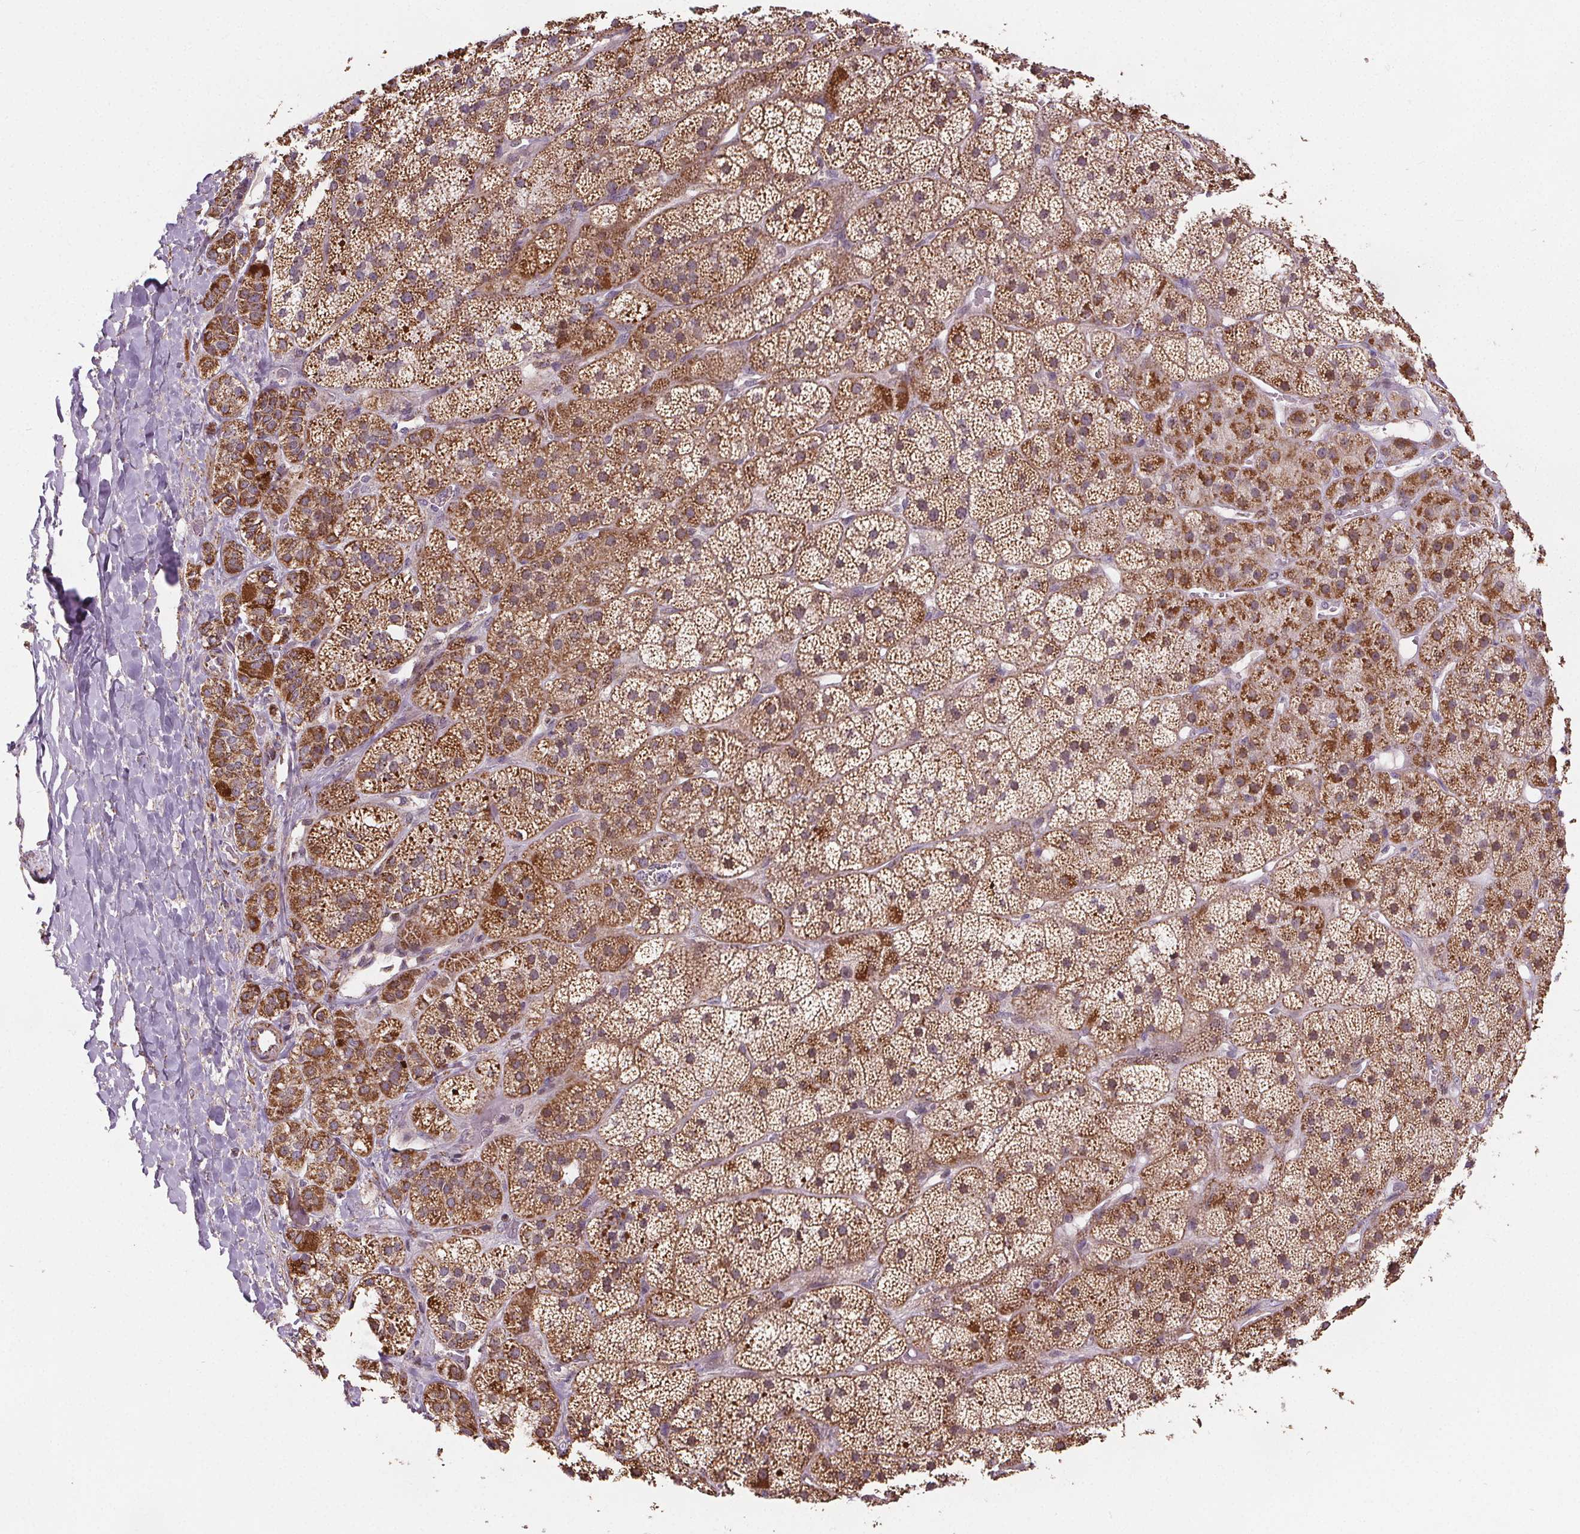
{"staining": {"intensity": "strong", "quantity": ">75%", "location": "cytoplasmic/membranous"}, "tissue": "adrenal gland", "cell_type": "Glandular cells", "image_type": "normal", "snomed": [{"axis": "morphology", "description": "Normal tissue, NOS"}, {"axis": "topography", "description": "Adrenal gland"}], "caption": "A high-resolution photomicrograph shows immunohistochemistry staining of normal adrenal gland, which shows strong cytoplasmic/membranous expression in approximately >75% of glandular cells. (DAB (3,3'-diaminobenzidine) IHC, brown staining for protein, blue staining for nuclei).", "gene": "SUCLA2", "patient": {"sex": "male", "age": 57}}